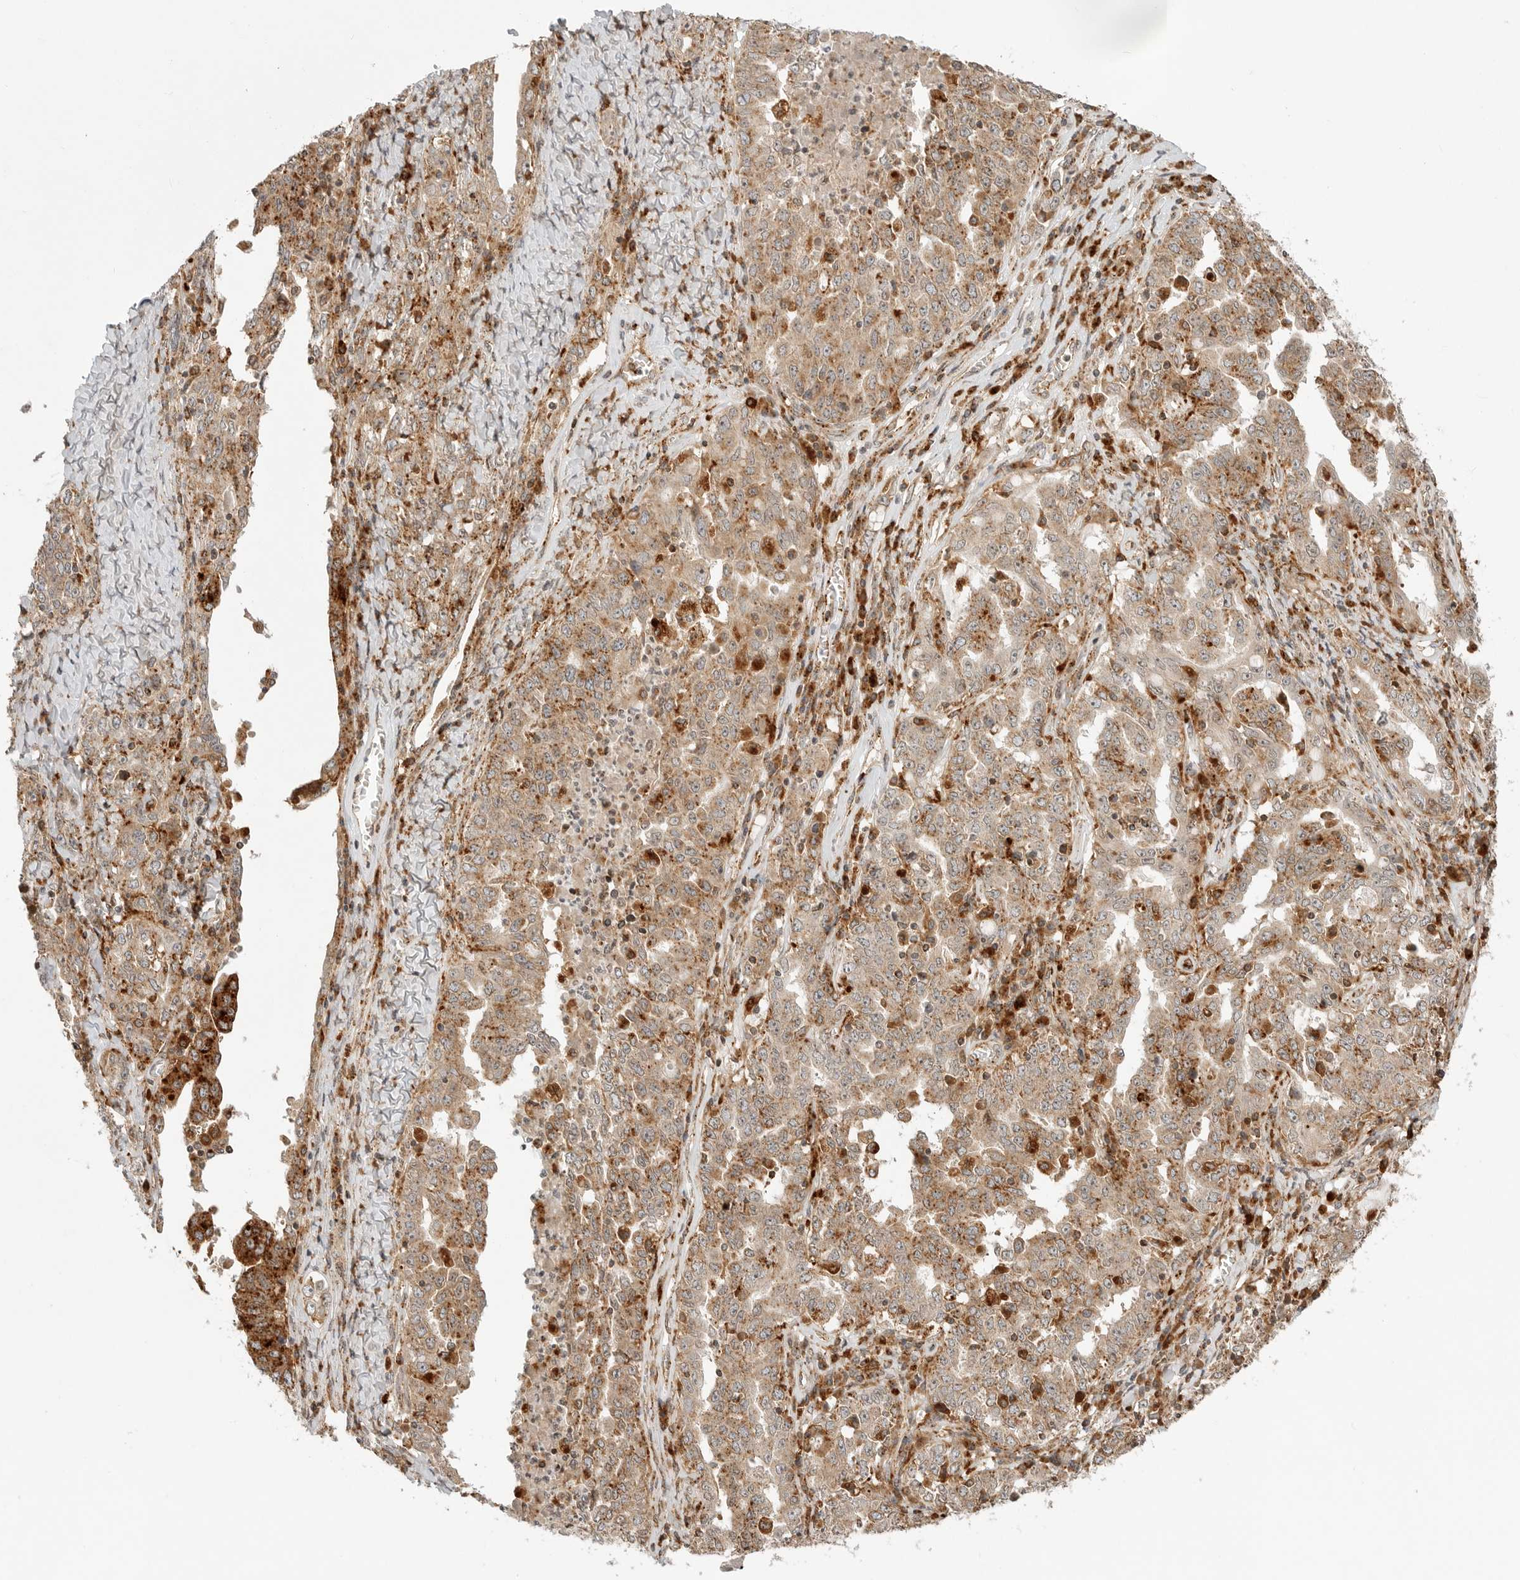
{"staining": {"intensity": "moderate", "quantity": ">75%", "location": "cytoplasmic/membranous"}, "tissue": "ovarian cancer", "cell_type": "Tumor cells", "image_type": "cancer", "snomed": [{"axis": "morphology", "description": "Carcinoma, endometroid"}, {"axis": "topography", "description": "Ovary"}], "caption": "Immunohistochemical staining of human ovarian endometroid carcinoma exhibits medium levels of moderate cytoplasmic/membranous protein positivity in approximately >75% of tumor cells.", "gene": "IDUA", "patient": {"sex": "female", "age": 62}}